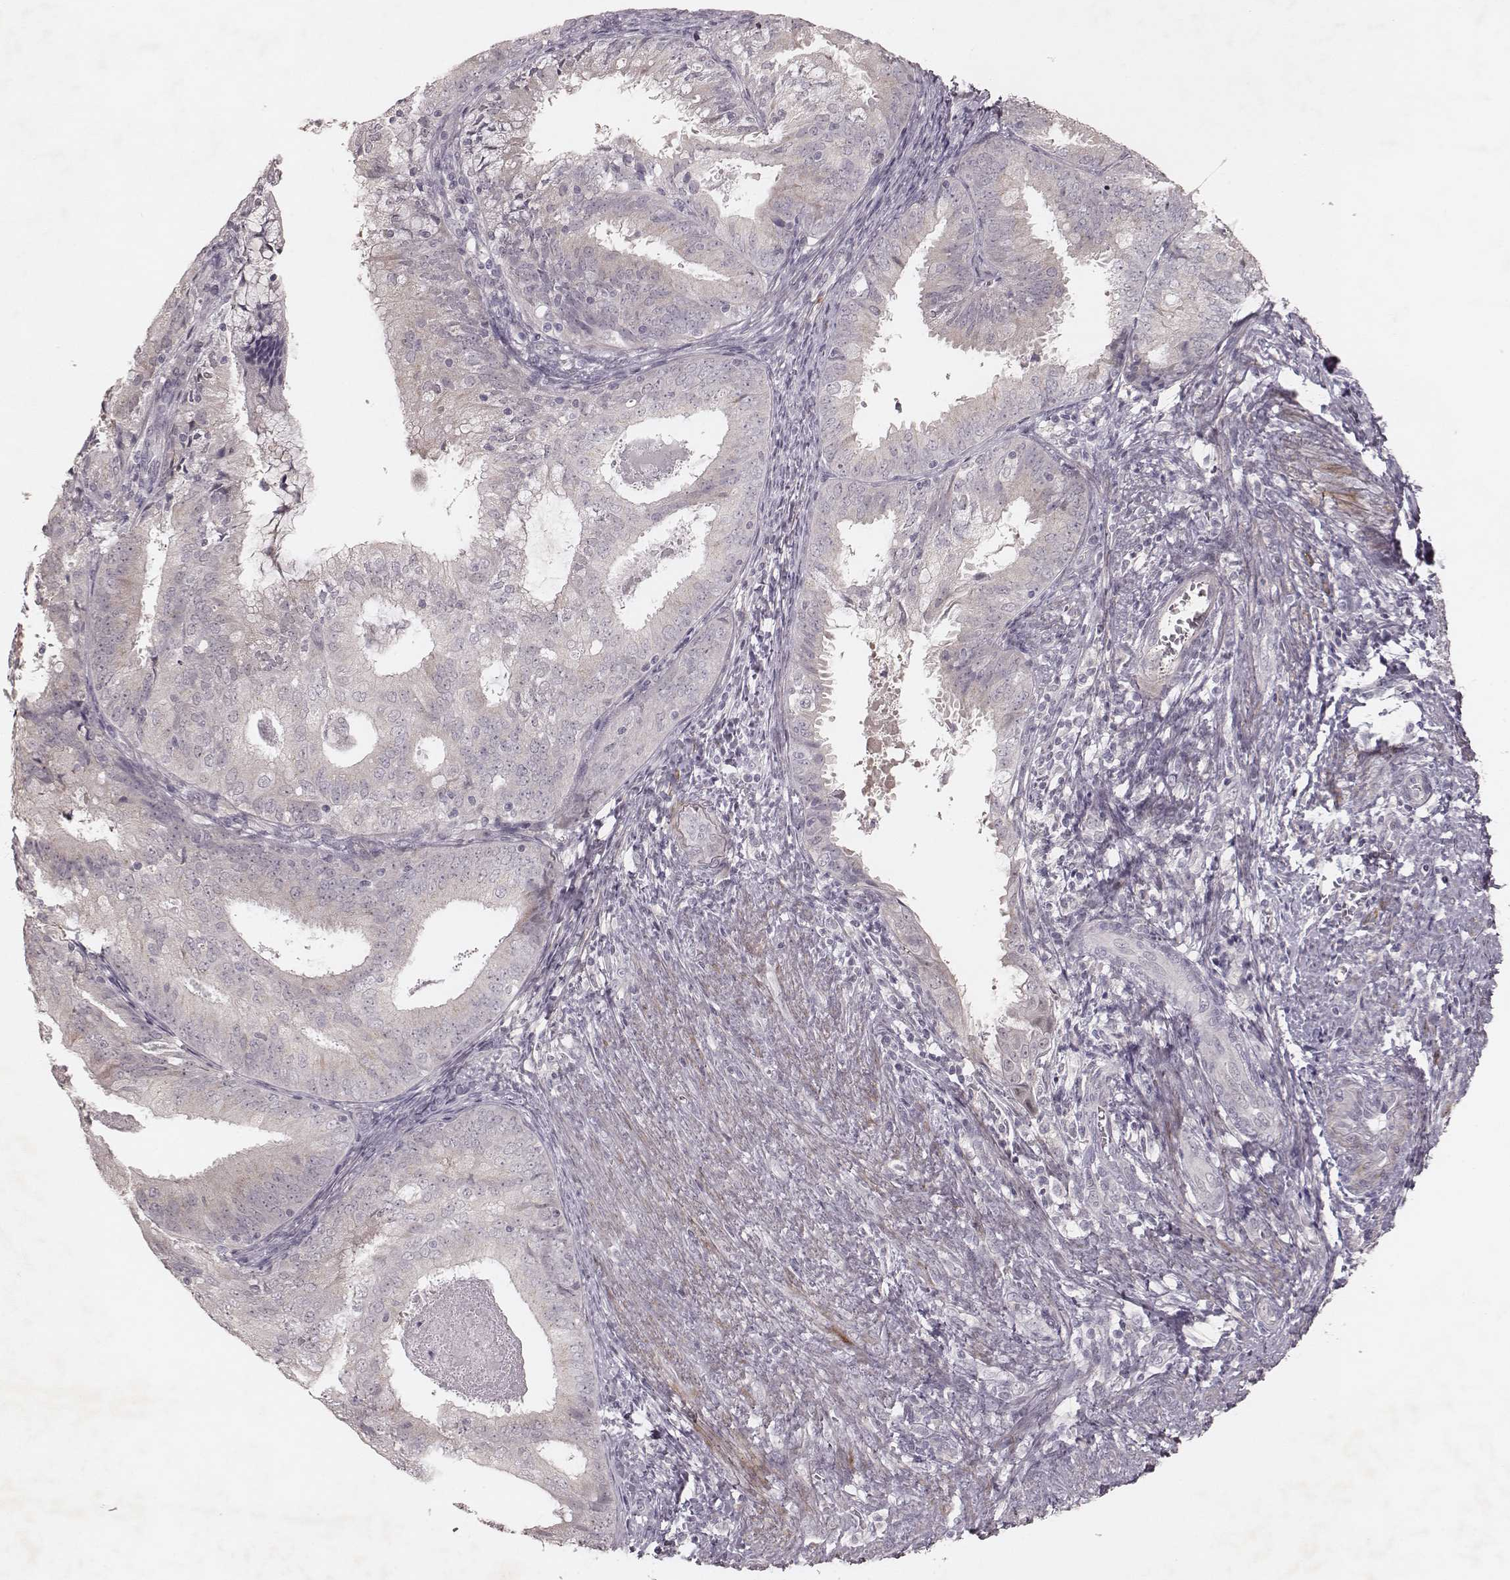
{"staining": {"intensity": "negative", "quantity": "none", "location": "none"}, "tissue": "endometrial cancer", "cell_type": "Tumor cells", "image_type": "cancer", "snomed": [{"axis": "morphology", "description": "Adenocarcinoma, NOS"}, {"axis": "topography", "description": "Endometrium"}], "caption": "The image exhibits no staining of tumor cells in adenocarcinoma (endometrial). The staining is performed using DAB brown chromogen with nuclei counter-stained in using hematoxylin.", "gene": "FAM13B", "patient": {"sex": "female", "age": 57}}